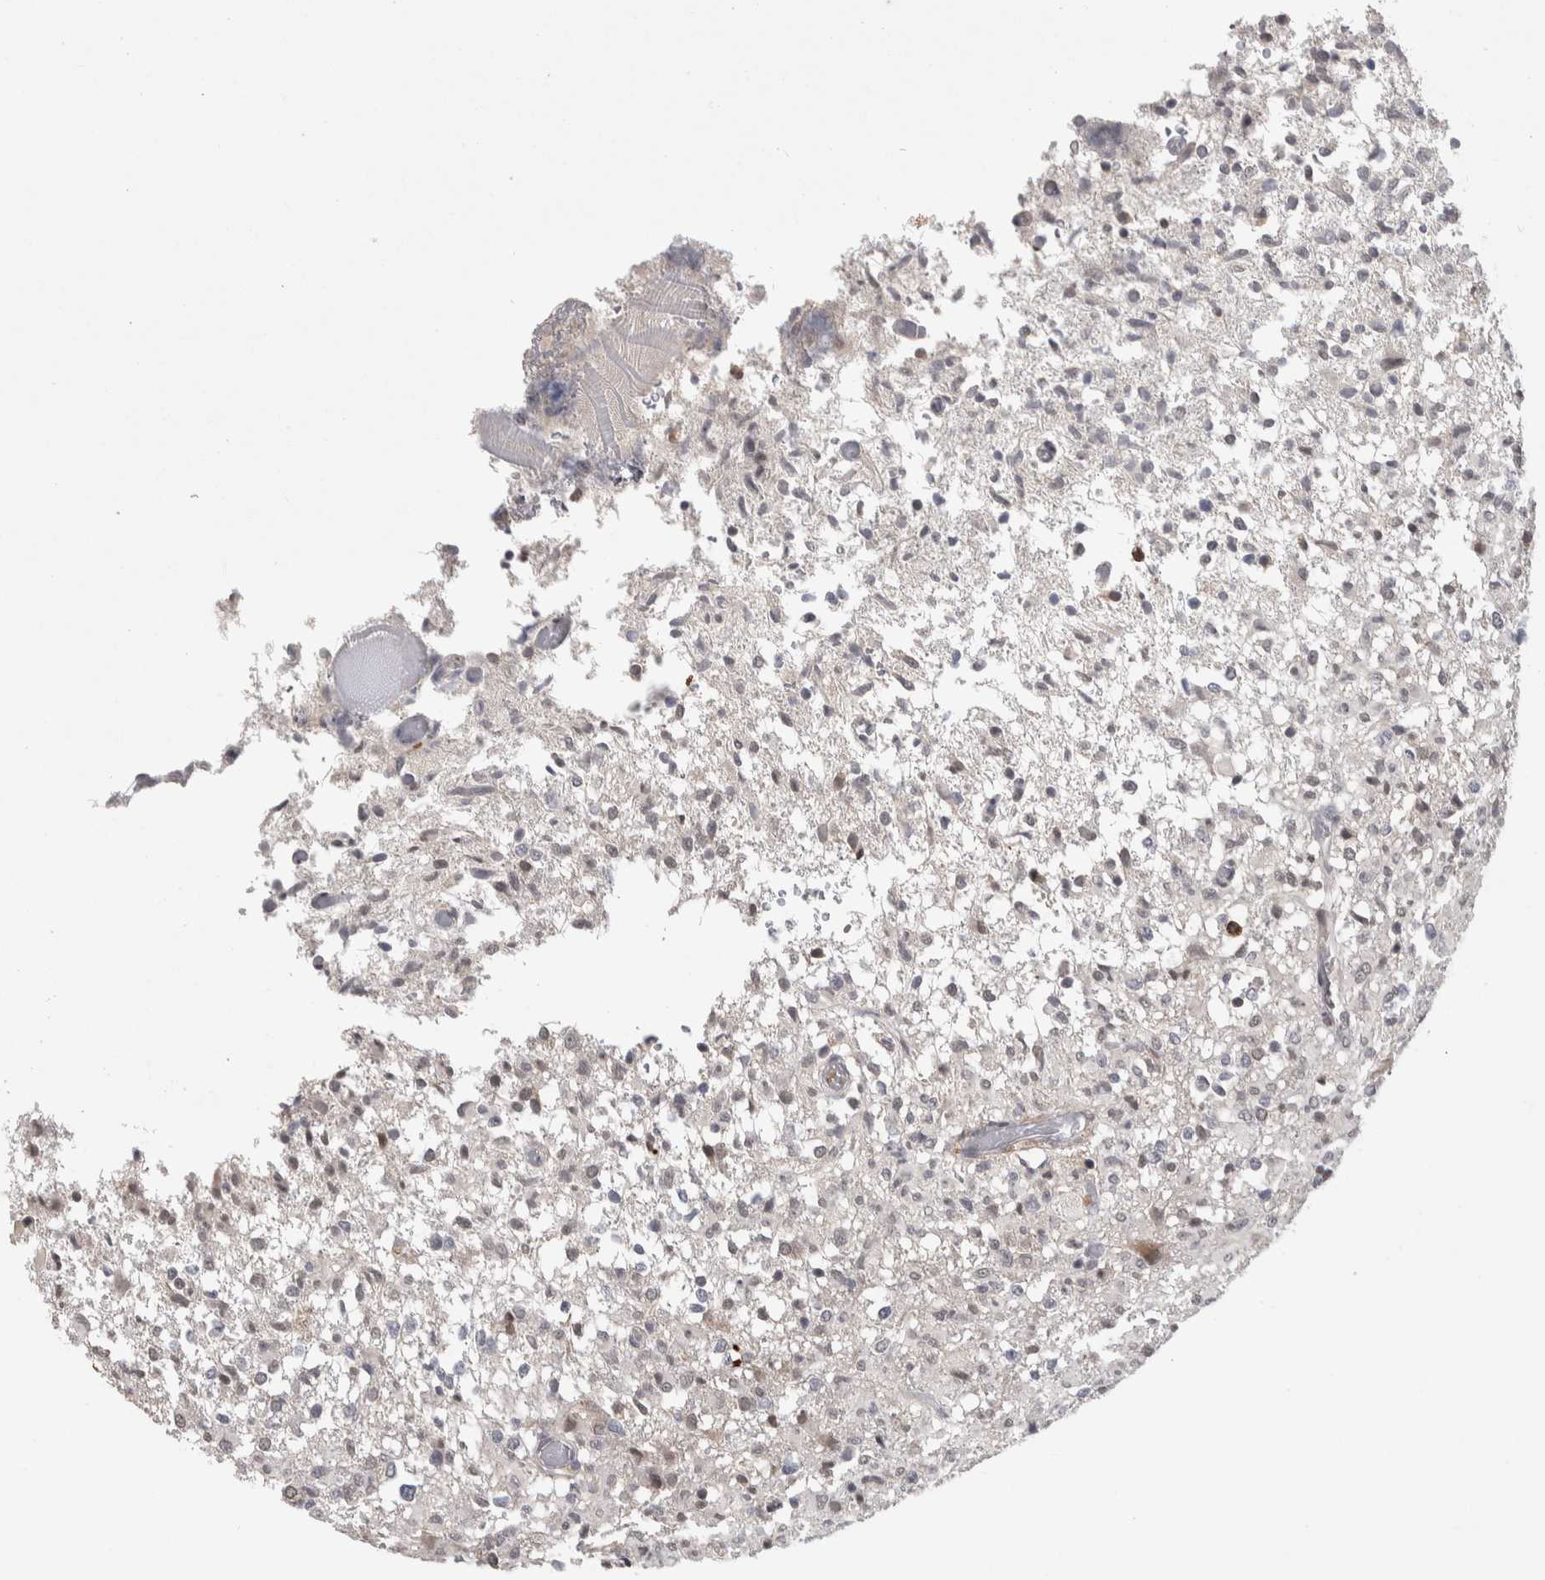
{"staining": {"intensity": "weak", "quantity": "25%-75%", "location": "nuclear"}, "tissue": "glioma", "cell_type": "Tumor cells", "image_type": "cancer", "snomed": [{"axis": "morphology", "description": "Glioma, malignant, High grade"}, {"axis": "topography", "description": "Brain"}], "caption": "This histopathology image shows glioma stained with IHC to label a protein in brown. The nuclear of tumor cells show weak positivity for the protein. Nuclei are counter-stained blue.", "gene": "ZNF592", "patient": {"sex": "female", "age": 57}}